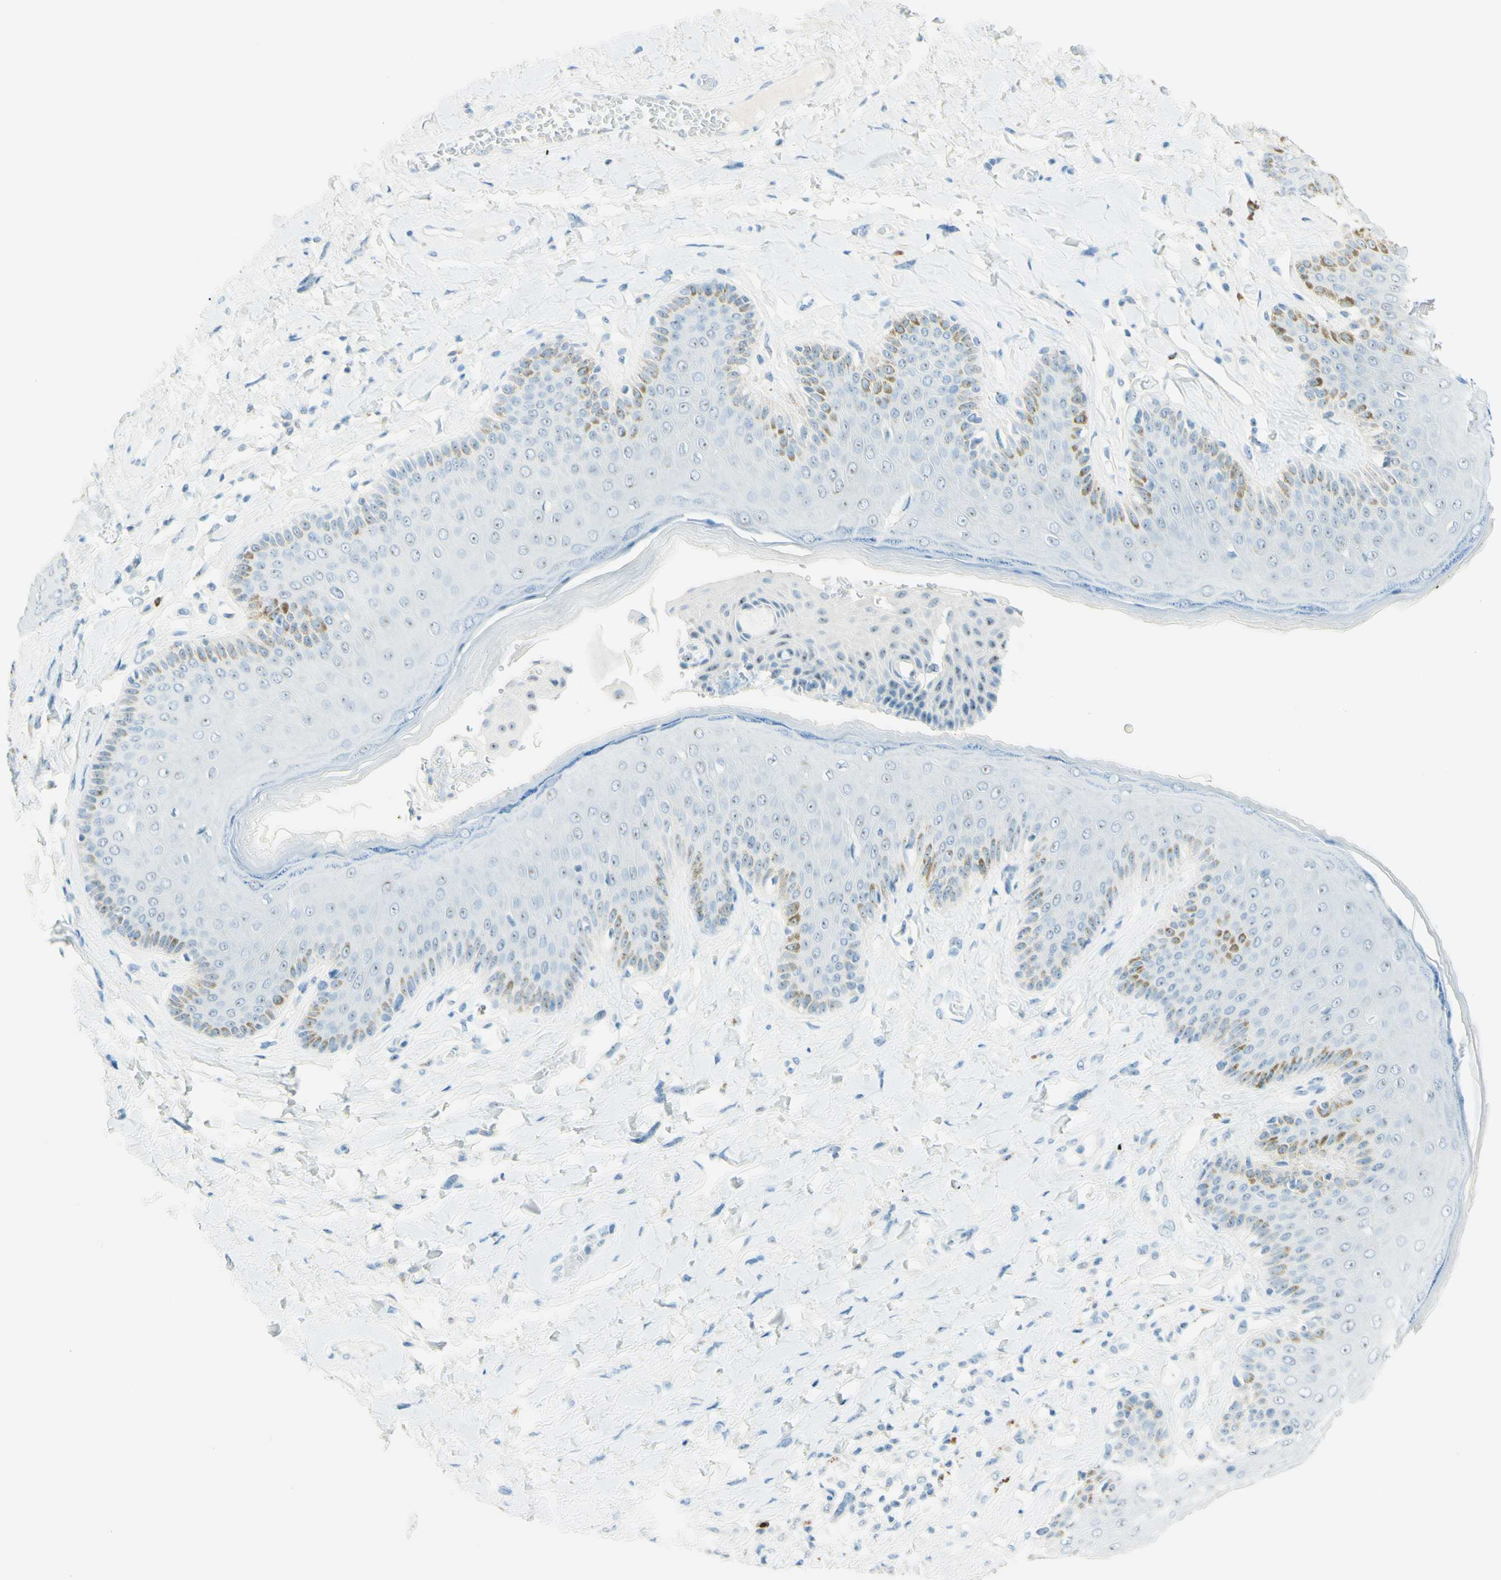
{"staining": {"intensity": "weak", "quantity": "<25%", "location": "cytoplasmic/membranous,nuclear"}, "tissue": "skin", "cell_type": "Epidermal cells", "image_type": "normal", "snomed": [{"axis": "morphology", "description": "Normal tissue, NOS"}, {"axis": "topography", "description": "Anal"}], "caption": "IHC micrograph of unremarkable skin stained for a protein (brown), which demonstrates no staining in epidermal cells.", "gene": "FMR1NB", "patient": {"sex": "male", "age": 69}}